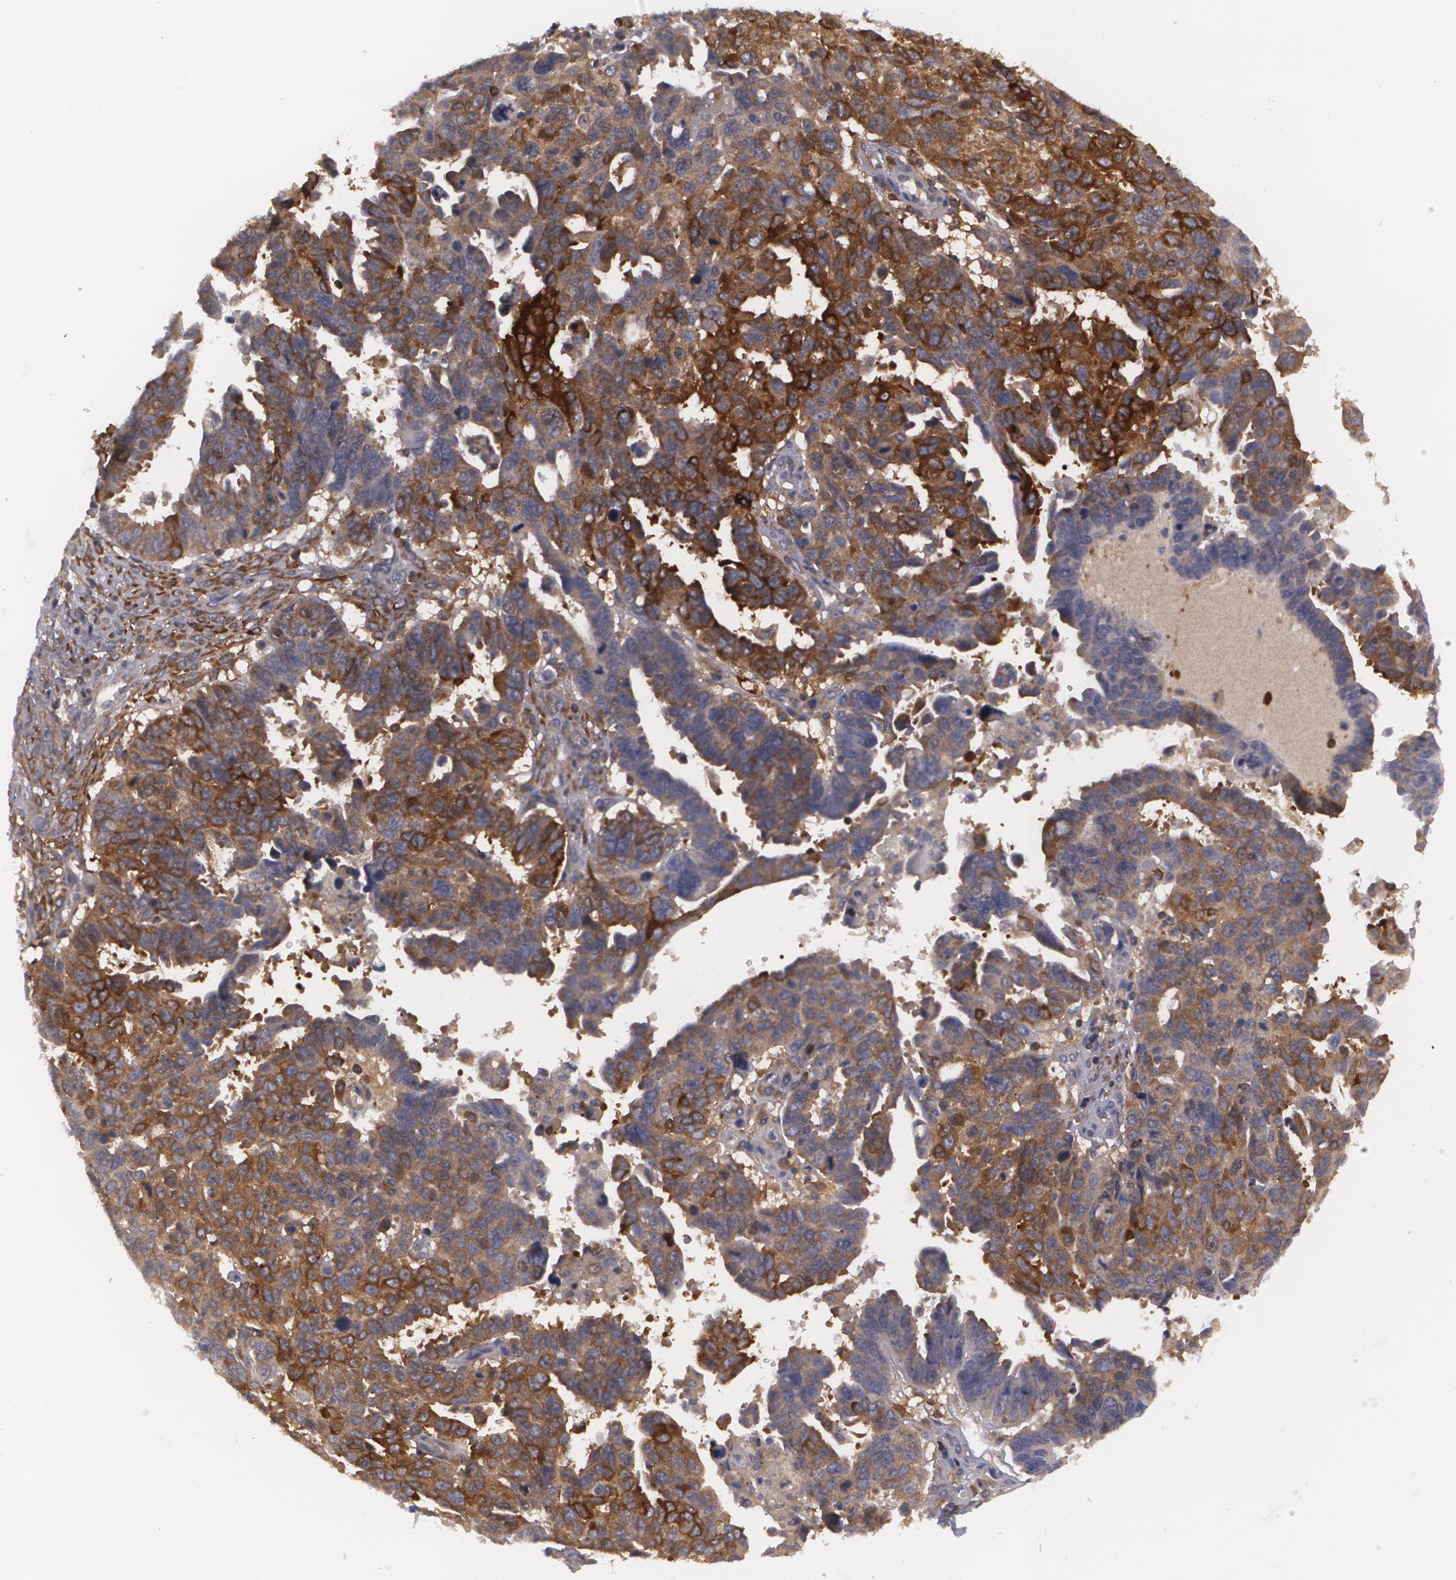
{"staining": {"intensity": "strong", "quantity": ">75%", "location": "cytoplasmic/membranous"}, "tissue": "ovarian cancer", "cell_type": "Tumor cells", "image_type": "cancer", "snomed": [{"axis": "morphology", "description": "Carcinoma, endometroid"}, {"axis": "morphology", "description": "Cystadenocarcinoma, serous, NOS"}, {"axis": "topography", "description": "Ovary"}], "caption": "A photomicrograph showing strong cytoplasmic/membranous expression in about >75% of tumor cells in serous cystadenocarcinoma (ovarian), as visualized by brown immunohistochemical staining.", "gene": "BIN1", "patient": {"sex": "female", "age": 45}}